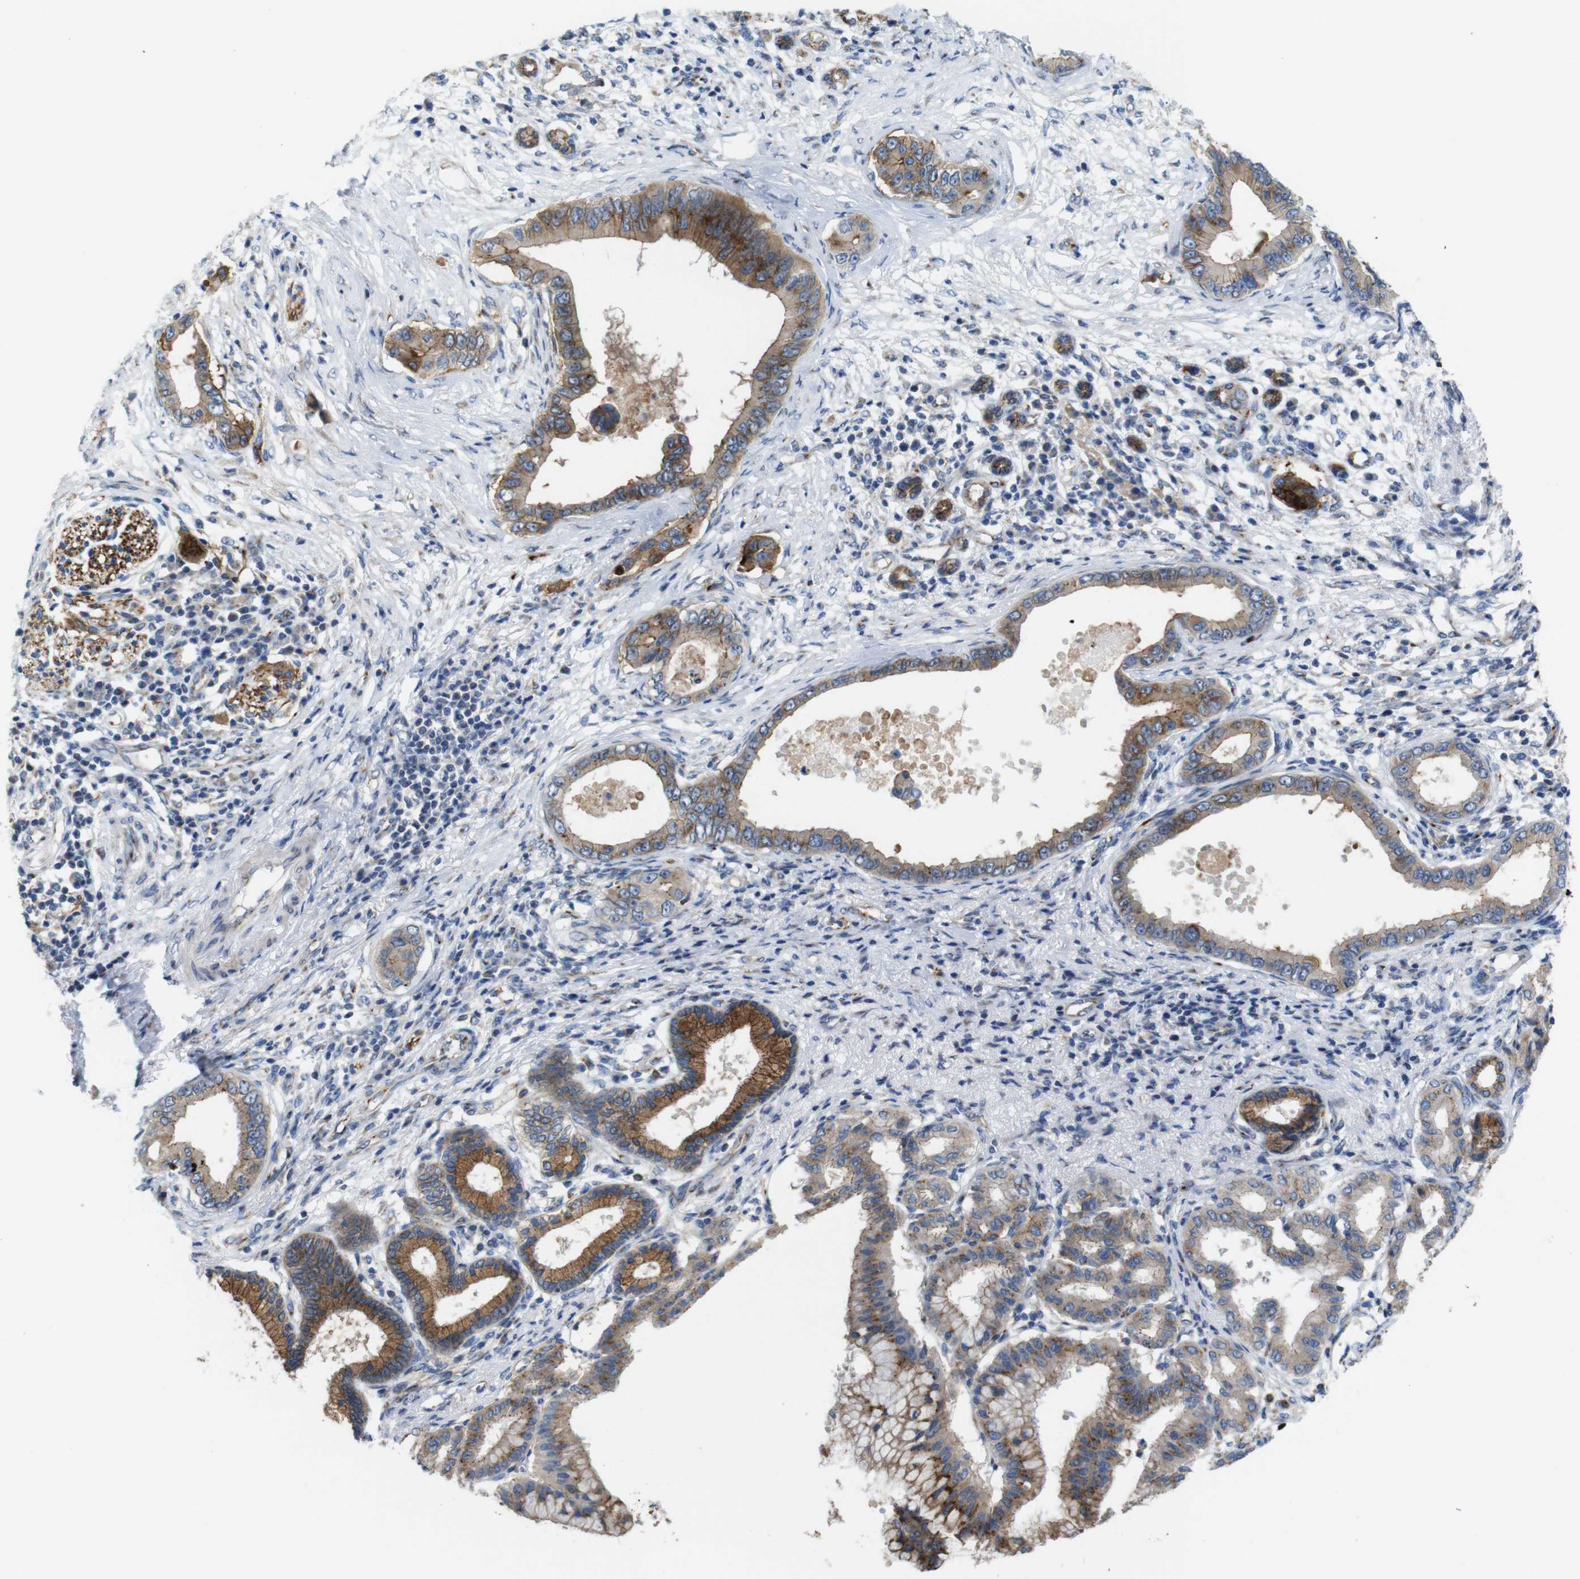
{"staining": {"intensity": "strong", "quantity": ">75%", "location": "cytoplasmic/membranous"}, "tissue": "pancreatic cancer", "cell_type": "Tumor cells", "image_type": "cancer", "snomed": [{"axis": "morphology", "description": "Adenocarcinoma, NOS"}, {"axis": "topography", "description": "Pancreas"}], "caption": "Human pancreatic cancer stained for a protein (brown) displays strong cytoplasmic/membranous positive staining in approximately >75% of tumor cells.", "gene": "EFCAB14", "patient": {"sex": "male", "age": 77}}